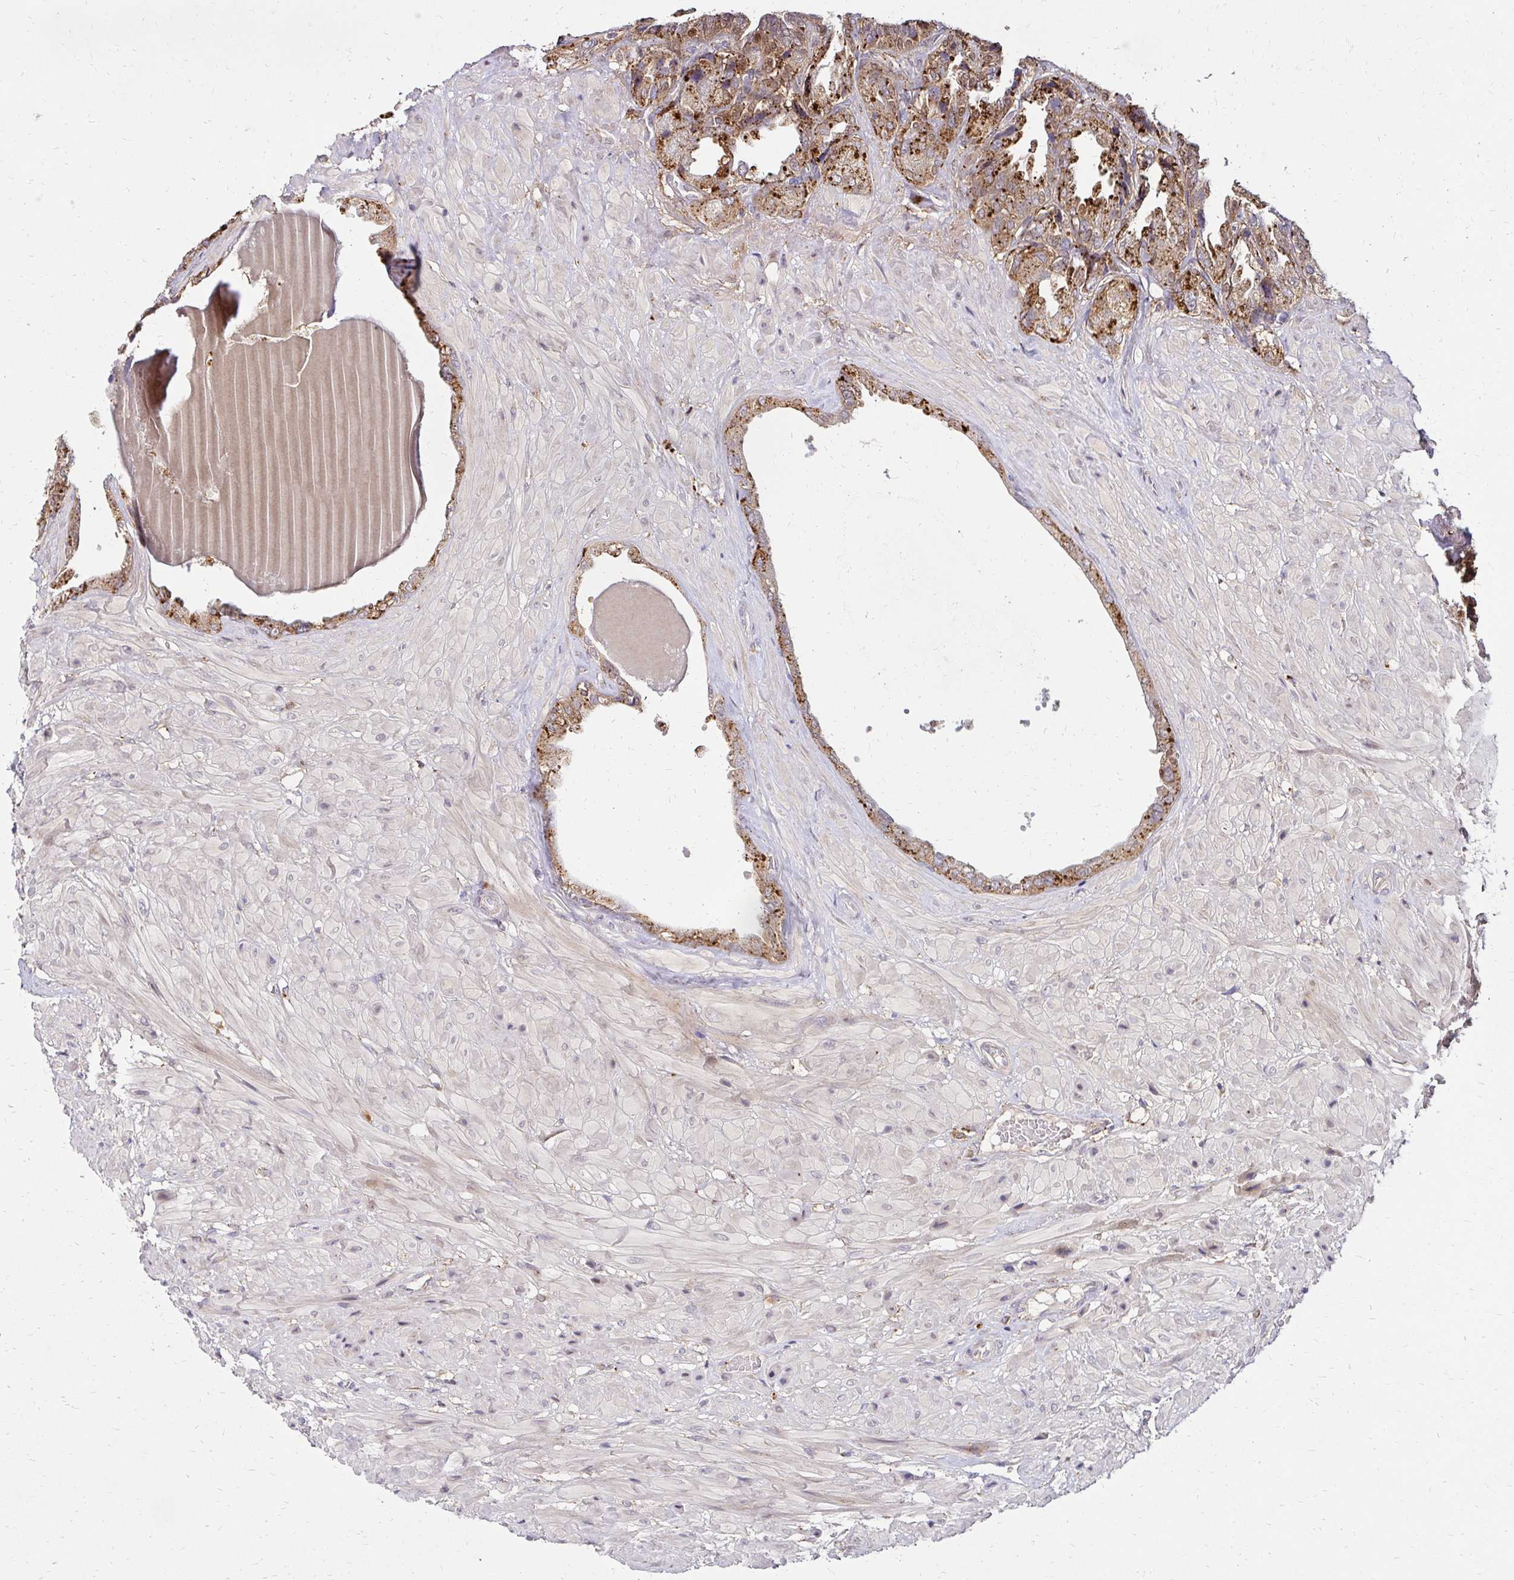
{"staining": {"intensity": "moderate", "quantity": ">75%", "location": "cytoplasmic/membranous"}, "tissue": "seminal vesicle", "cell_type": "Glandular cells", "image_type": "normal", "snomed": [{"axis": "morphology", "description": "Normal tissue, NOS"}, {"axis": "topography", "description": "Seminal veicle"}], "caption": "A brown stain highlights moderate cytoplasmic/membranous positivity of a protein in glandular cells of unremarkable human seminal vesicle.", "gene": "IDUA", "patient": {"sex": "male", "age": 55}}